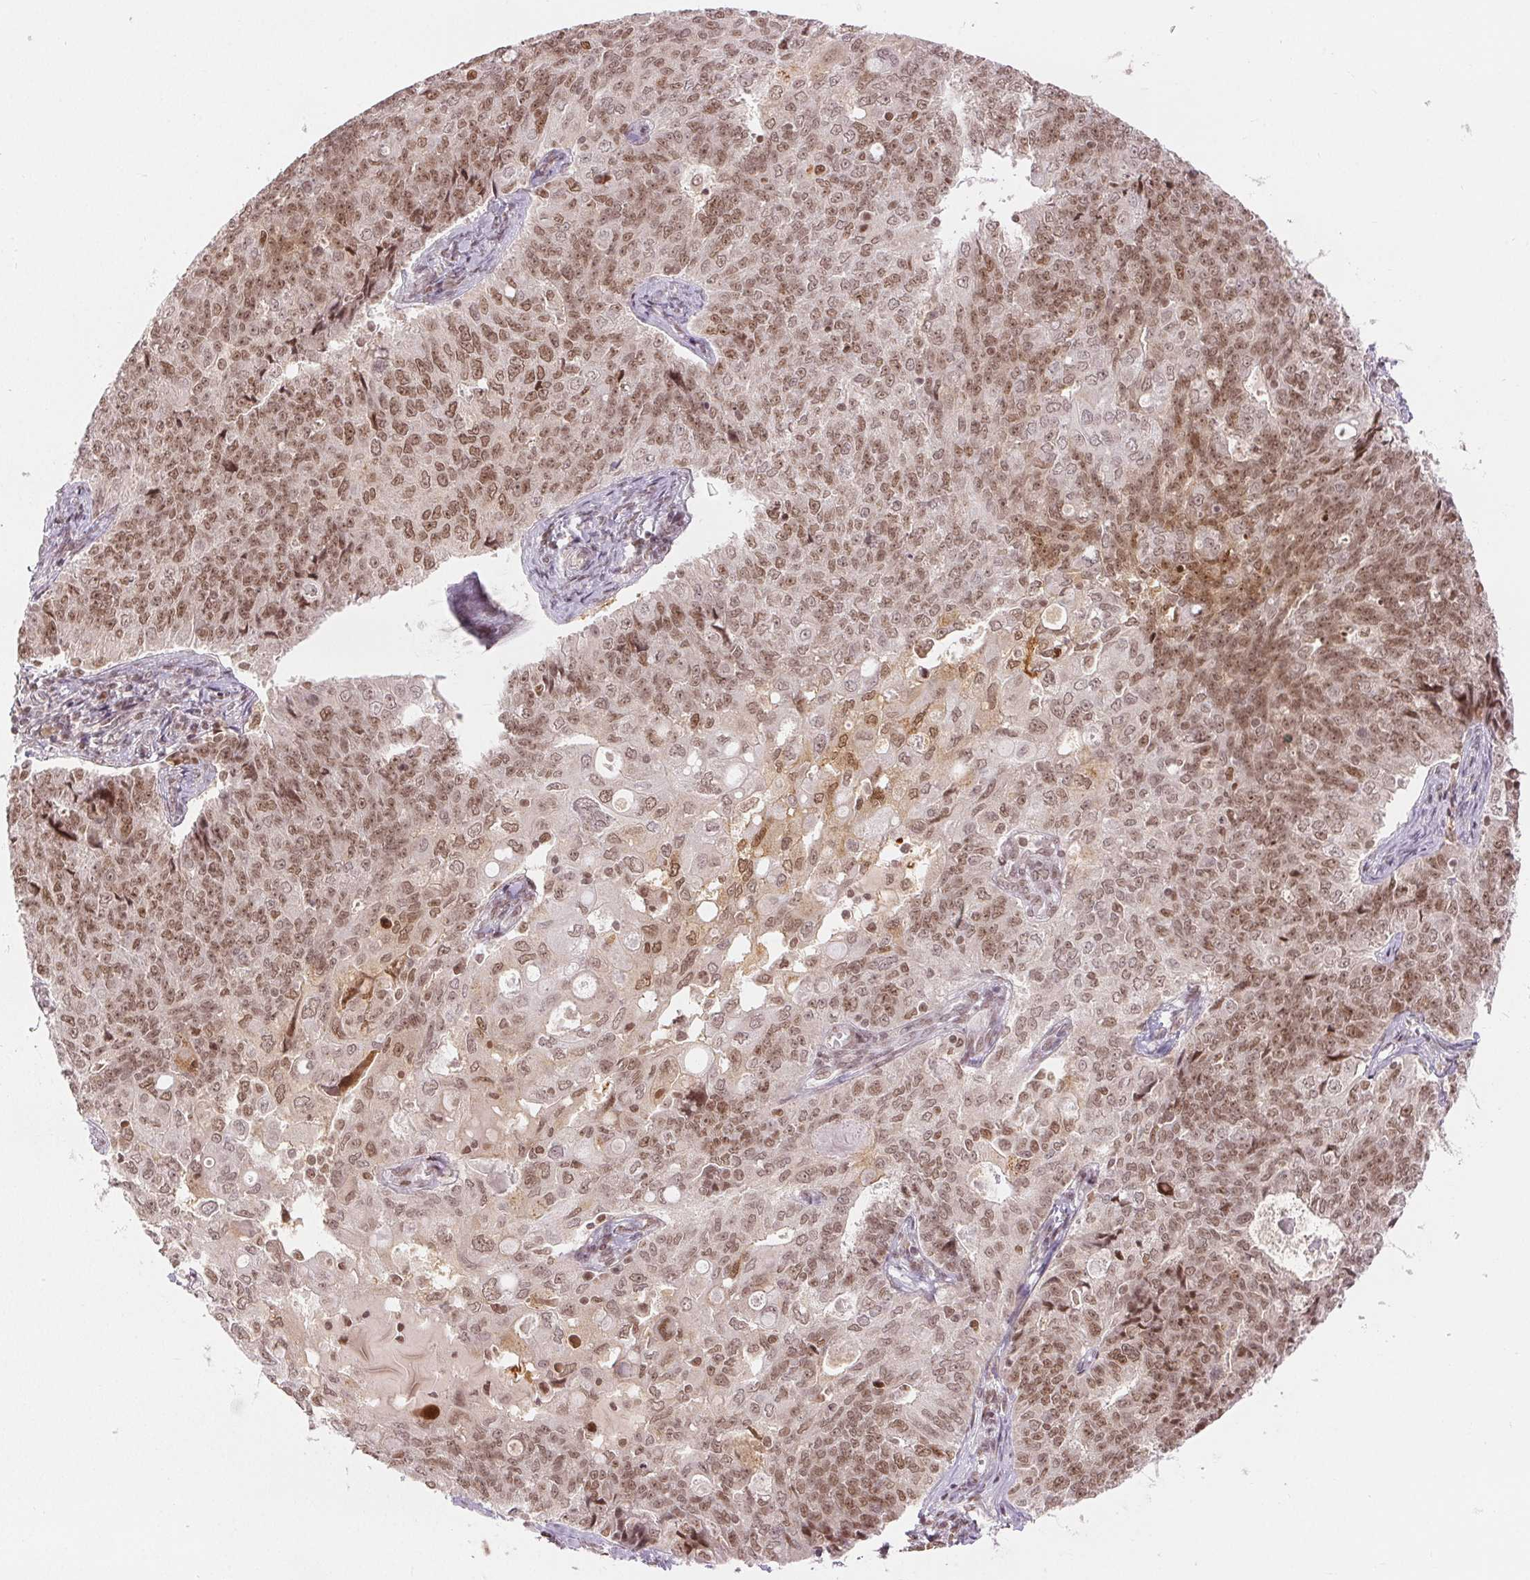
{"staining": {"intensity": "moderate", "quantity": ">75%", "location": "nuclear"}, "tissue": "endometrial cancer", "cell_type": "Tumor cells", "image_type": "cancer", "snomed": [{"axis": "morphology", "description": "Adenocarcinoma, NOS"}, {"axis": "topography", "description": "Endometrium"}], "caption": "High-magnification brightfield microscopy of adenocarcinoma (endometrial) stained with DAB (brown) and counterstained with hematoxylin (blue). tumor cells exhibit moderate nuclear expression is identified in about>75% of cells.", "gene": "DEK", "patient": {"sex": "female", "age": 43}}